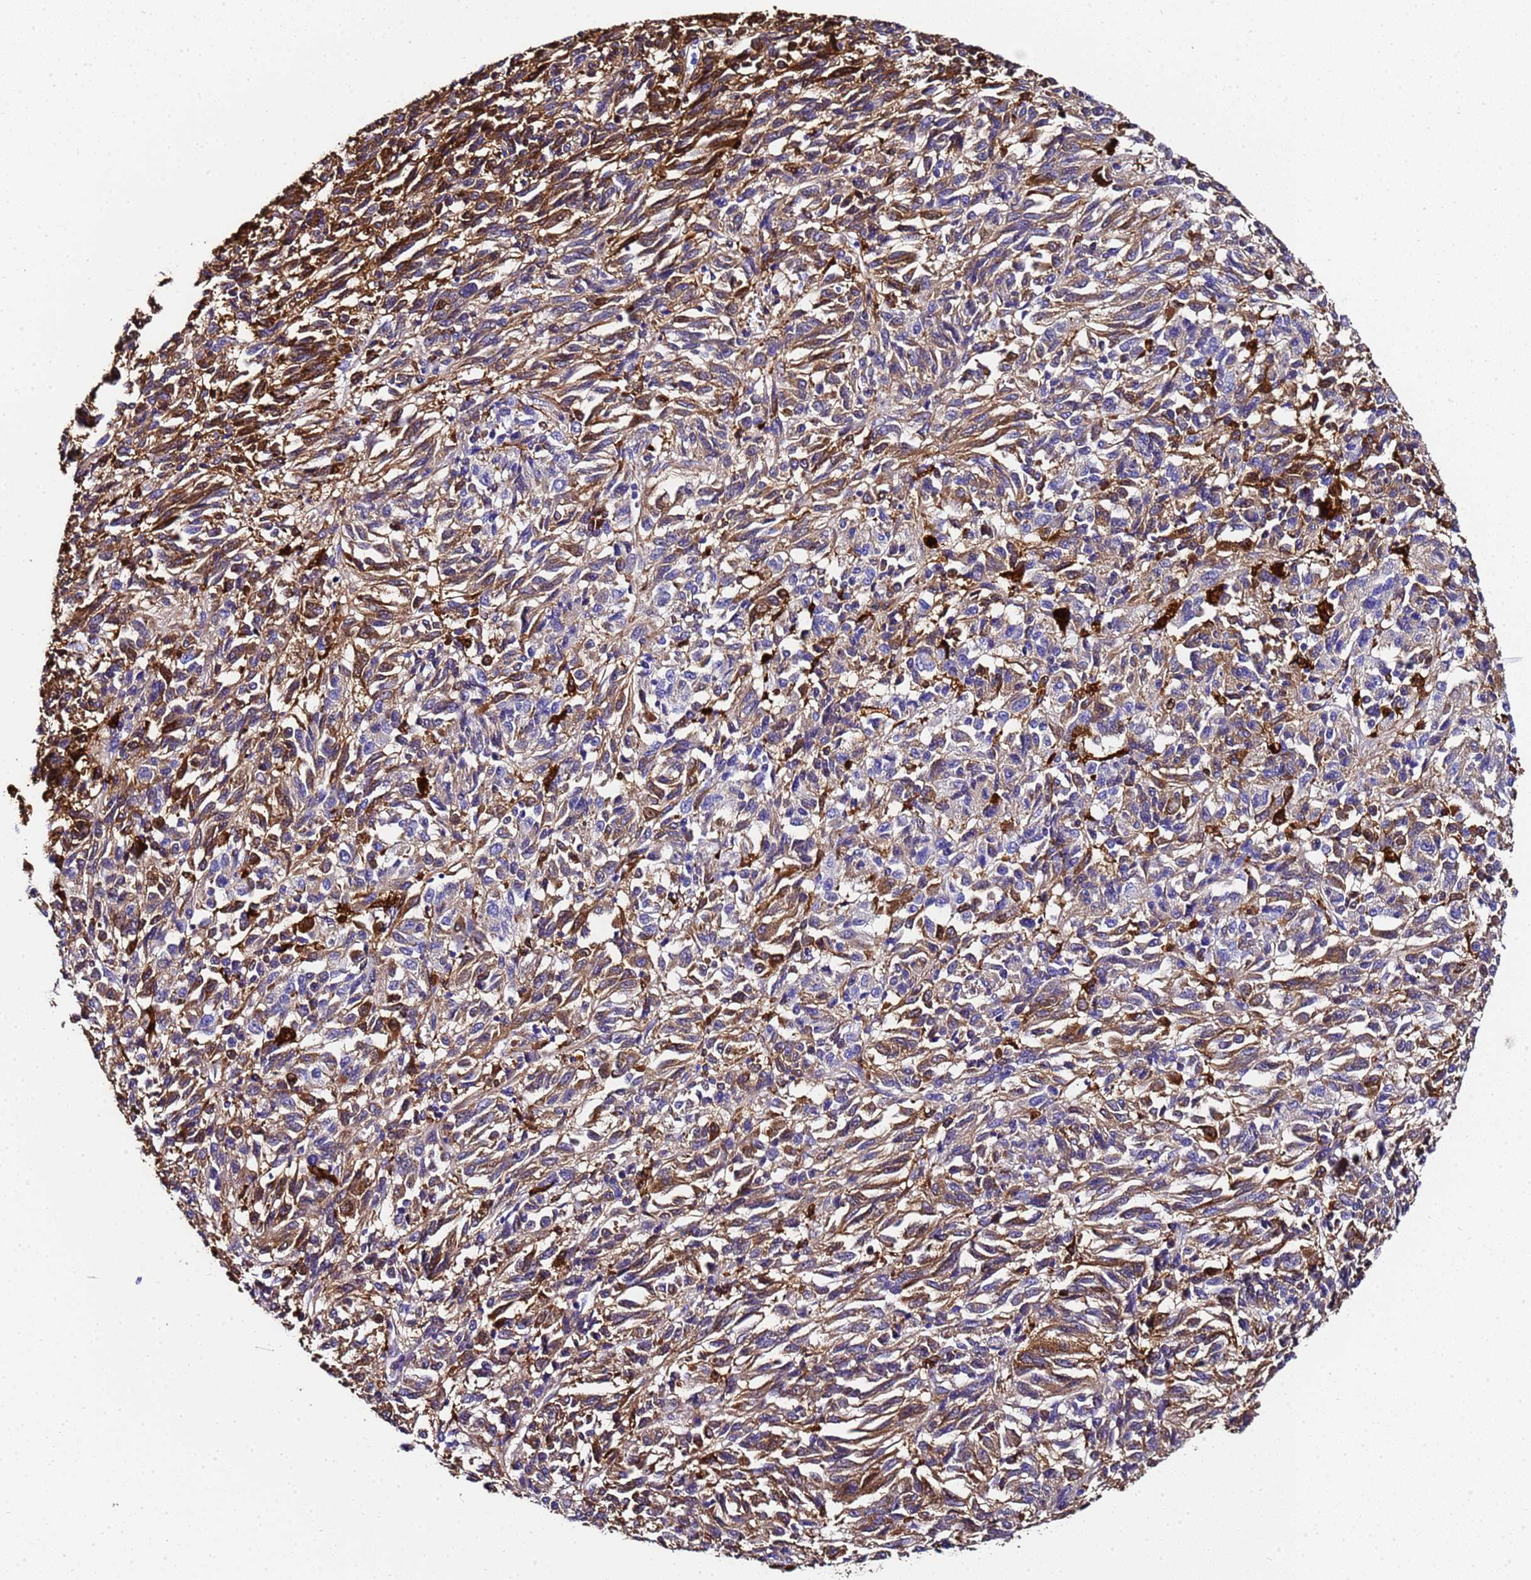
{"staining": {"intensity": "moderate", "quantity": ">75%", "location": "cytoplasmic/membranous"}, "tissue": "melanoma", "cell_type": "Tumor cells", "image_type": "cancer", "snomed": [{"axis": "morphology", "description": "Malignant melanoma, Metastatic site"}, {"axis": "topography", "description": "Lung"}], "caption": "Protein staining demonstrates moderate cytoplasmic/membranous staining in approximately >75% of tumor cells in melanoma.", "gene": "FTL", "patient": {"sex": "male", "age": 64}}